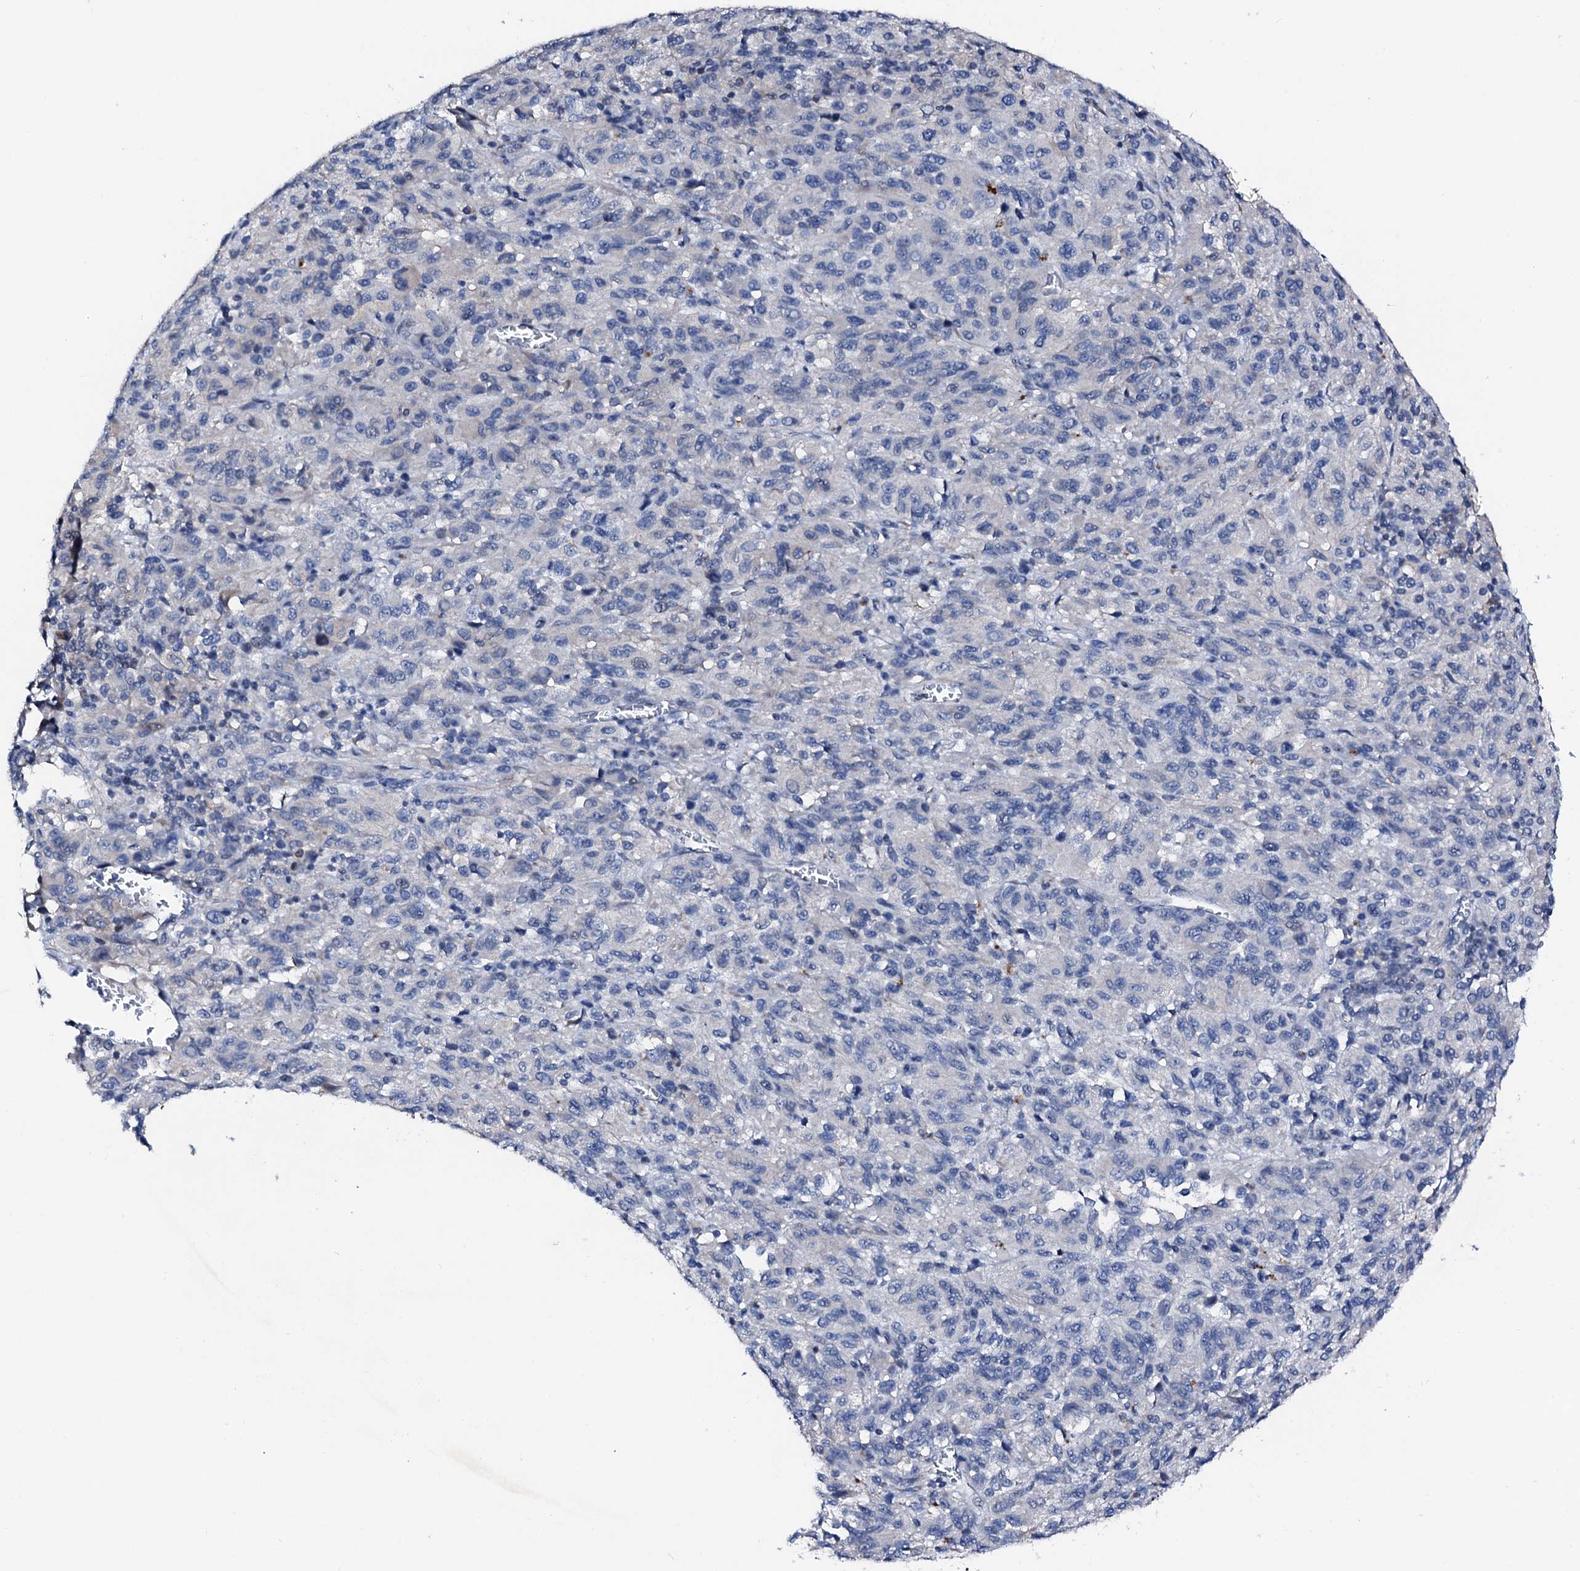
{"staining": {"intensity": "negative", "quantity": "none", "location": "none"}, "tissue": "melanoma", "cell_type": "Tumor cells", "image_type": "cancer", "snomed": [{"axis": "morphology", "description": "Malignant melanoma, Metastatic site"}, {"axis": "topography", "description": "Lung"}], "caption": "Protein analysis of melanoma reveals no significant positivity in tumor cells.", "gene": "TRAFD1", "patient": {"sex": "male", "age": 64}}